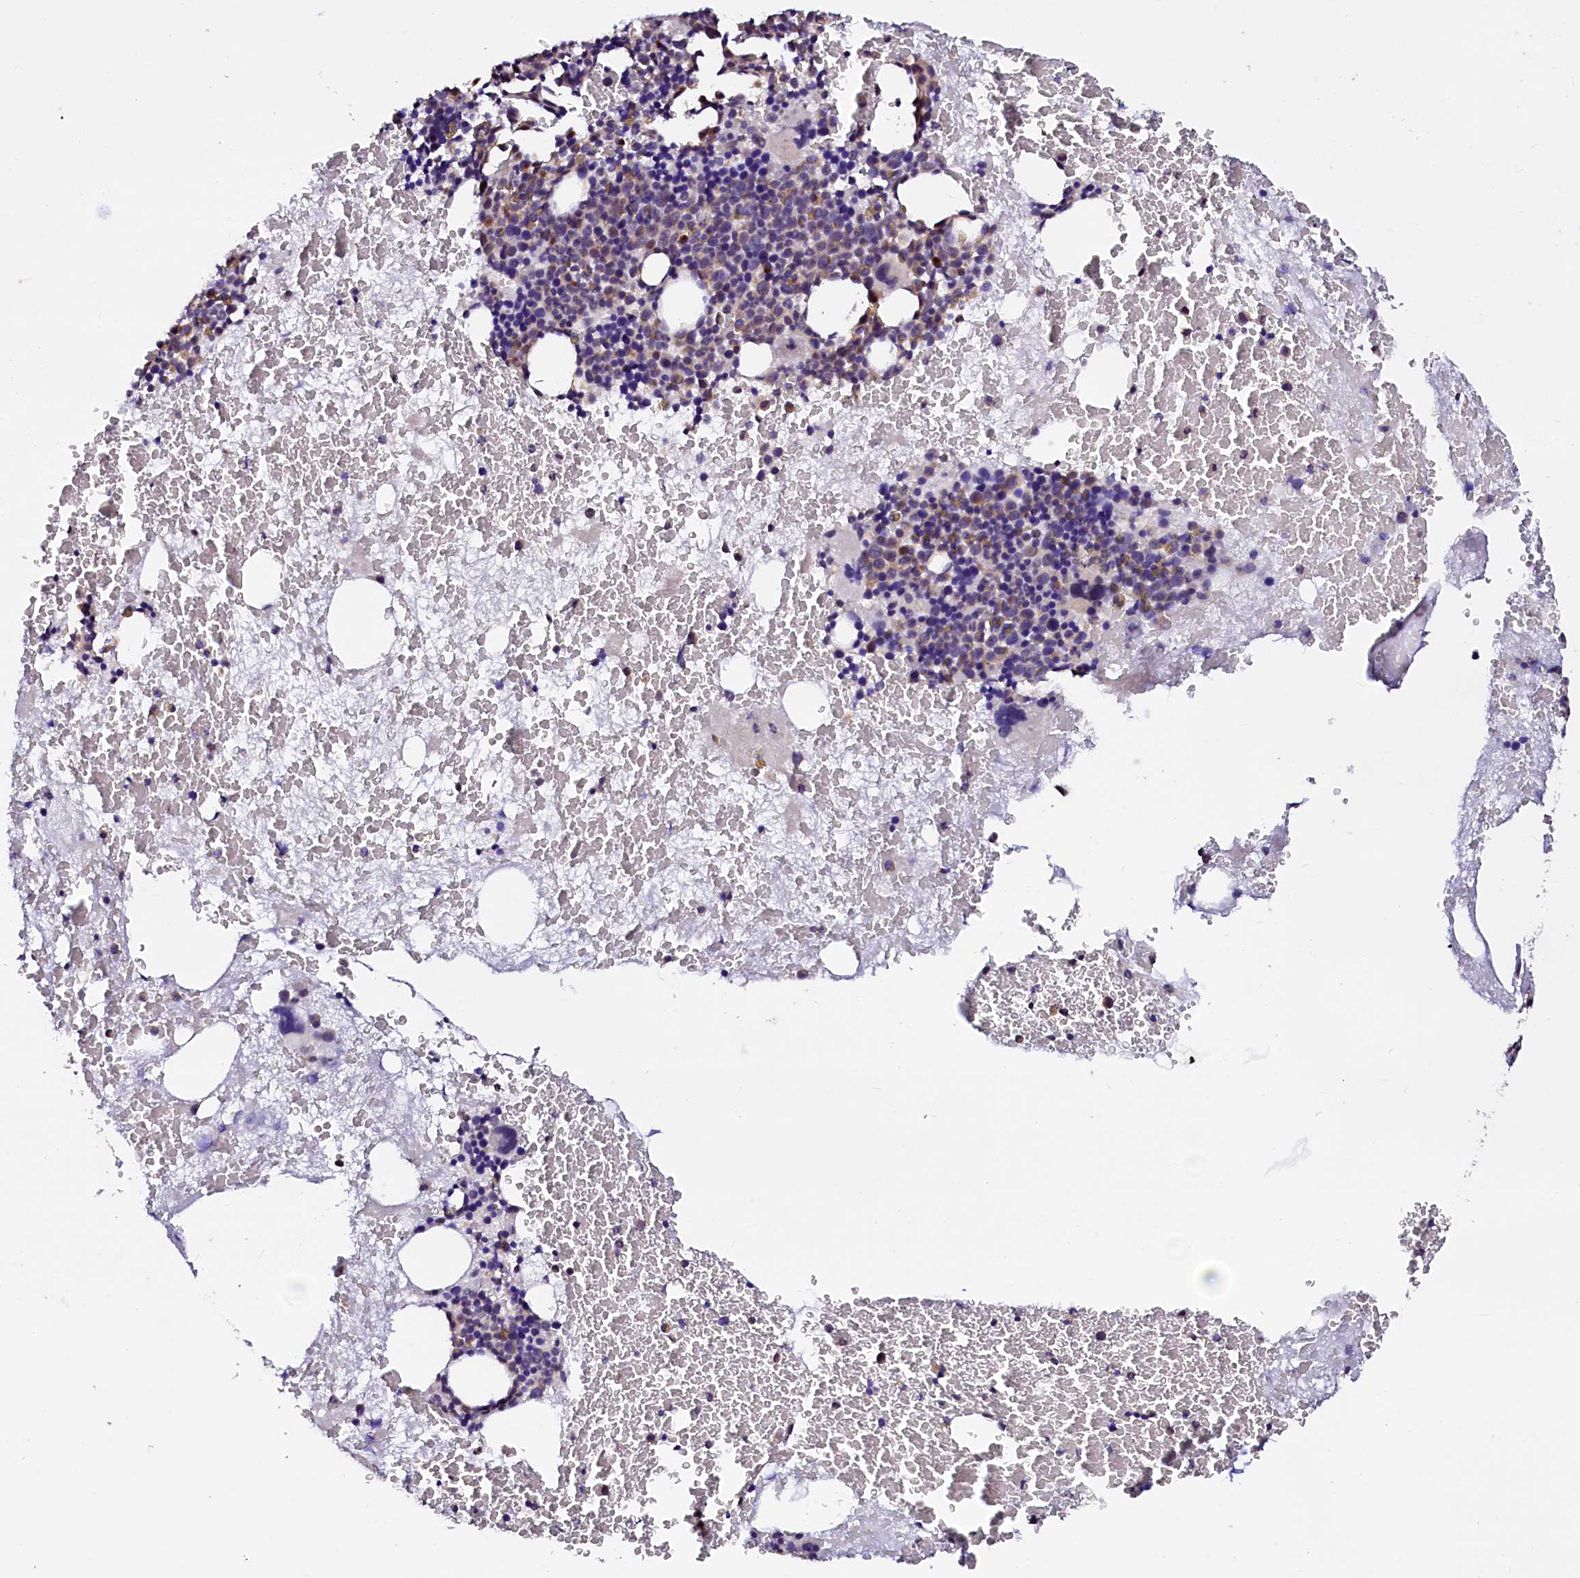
{"staining": {"intensity": "moderate", "quantity": "<25%", "location": "cytoplasmic/membranous"}, "tissue": "bone marrow", "cell_type": "Hematopoietic cells", "image_type": "normal", "snomed": [{"axis": "morphology", "description": "Normal tissue, NOS"}, {"axis": "topography", "description": "Bone marrow"}], "caption": "Immunohistochemistry (IHC) (DAB) staining of unremarkable bone marrow reveals moderate cytoplasmic/membranous protein staining in about <25% of hematopoietic cells. The staining was performed using DAB (3,3'-diaminobenzidine) to visualize the protein expression in brown, while the nuclei were stained in blue with hematoxylin (Magnification: 20x).", "gene": "NALF1", "patient": {"sex": "male", "age": 89}}